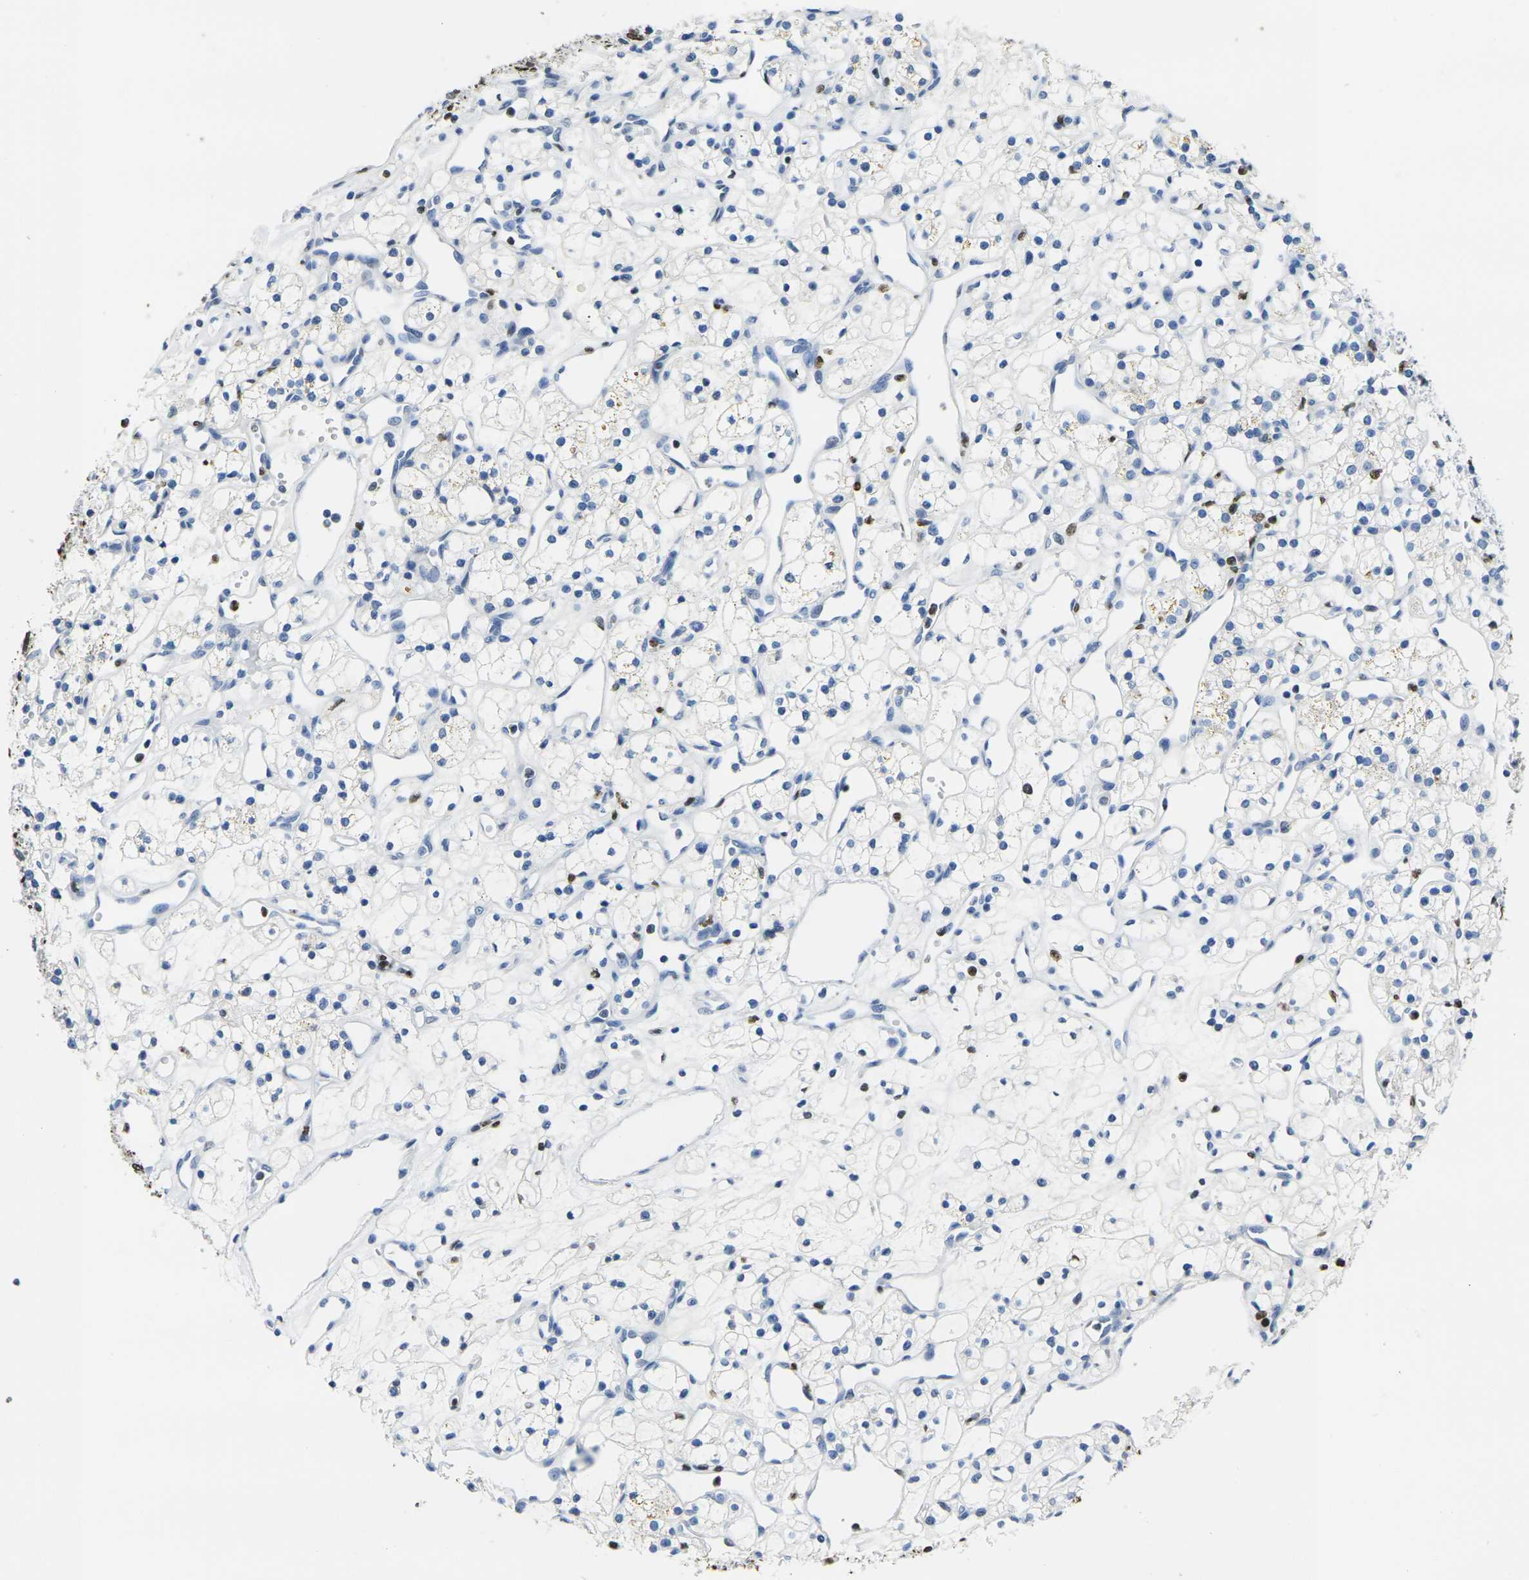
{"staining": {"intensity": "negative", "quantity": "none", "location": "none"}, "tissue": "renal cancer", "cell_type": "Tumor cells", "image_type": "cancer", "snomed": [{"axis": "morphology", "description": "Adenocarcinoma, NOS"}, {"axis": "topography", "description": "Kidney"}], "caption": "An immunohistochemistry histopathology image of adenocarcinoma (renal) is shown. There is no staining in tumor cells of adenocarcinoma (renal).", "gene": "DRAXIN", "patient": {"sex": "female", "age": 60}}